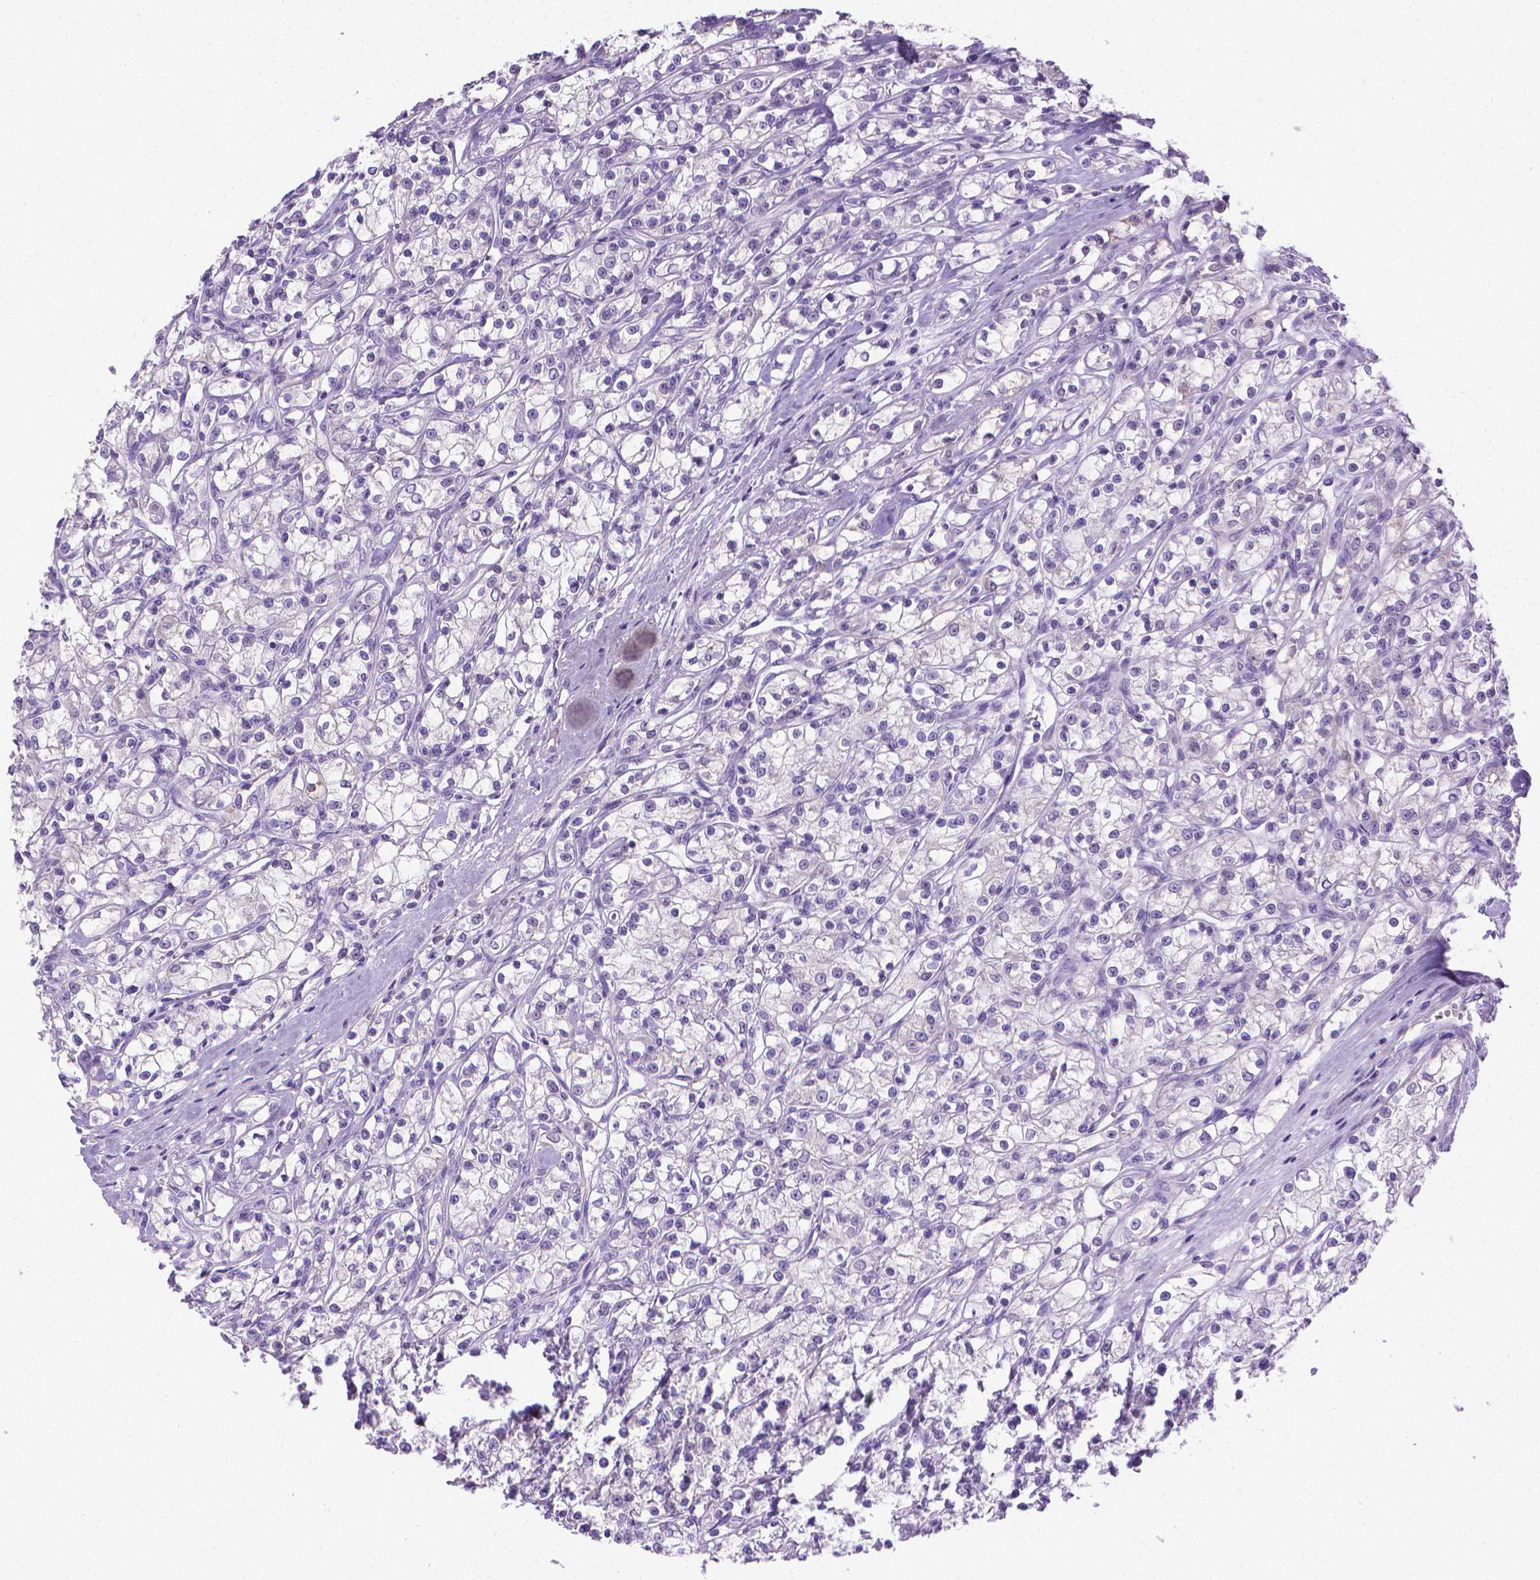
{"staining": {"intensity": "negative", "quantity": "none", "location": "none"}, "tissue": "renal cancer", "cell_type": "Tumor cells", "image_type": "cancer", "snomed": [{"axis": "morphology", "description": "Adenocarcinoma, NOS"}, {"axis": "topography", "description": "Kidney"}], "caption": "Immunohistochemistry (IHC) micrograph of neoplastic tissue: renal cancer (adenocarcinoma) stained with DAB reveals no significant protein staining in tumor cells.", "gene": "PNMA2", "patient": {"sex": "female", "age": 59}}